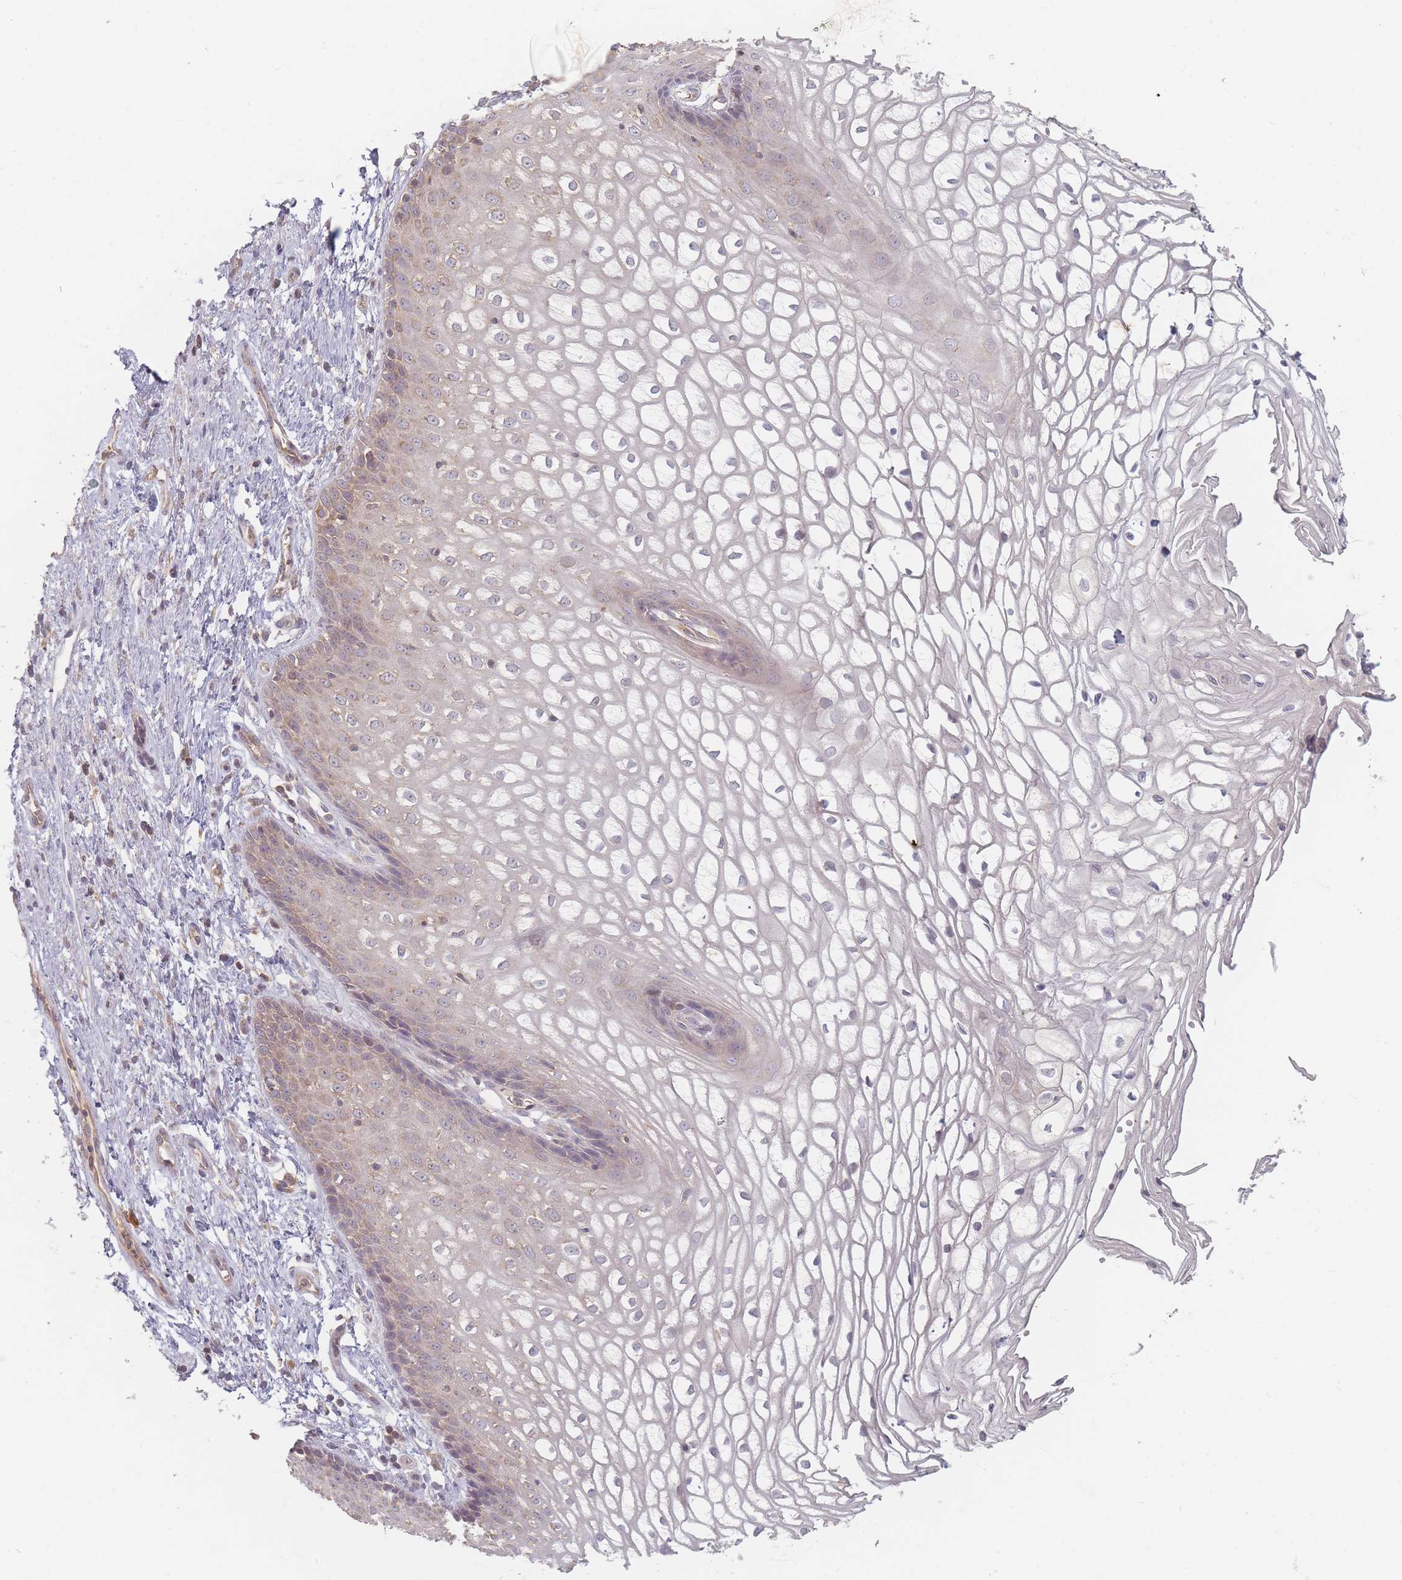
{"staining": {"intensity": "weak", "quantity": "<25%", "location": "cytoplasmic/membranous"}, "tissue": "vagina", "cell_type": "Squamous epithelial cells", "image_type": "normal", "snomed": [{"axis": "morphology", "description": "Normal tissue, NOS"}, {"axis": "topography", "description": "Vagina"}], "caption": "A high-resolution histopathology image shows IHC staining of normal vagina, which exhibits no significant staining in squamous epithelial cells.", "gene": "SLC35F3", "patient": {"sex": "female", "age": 34}}